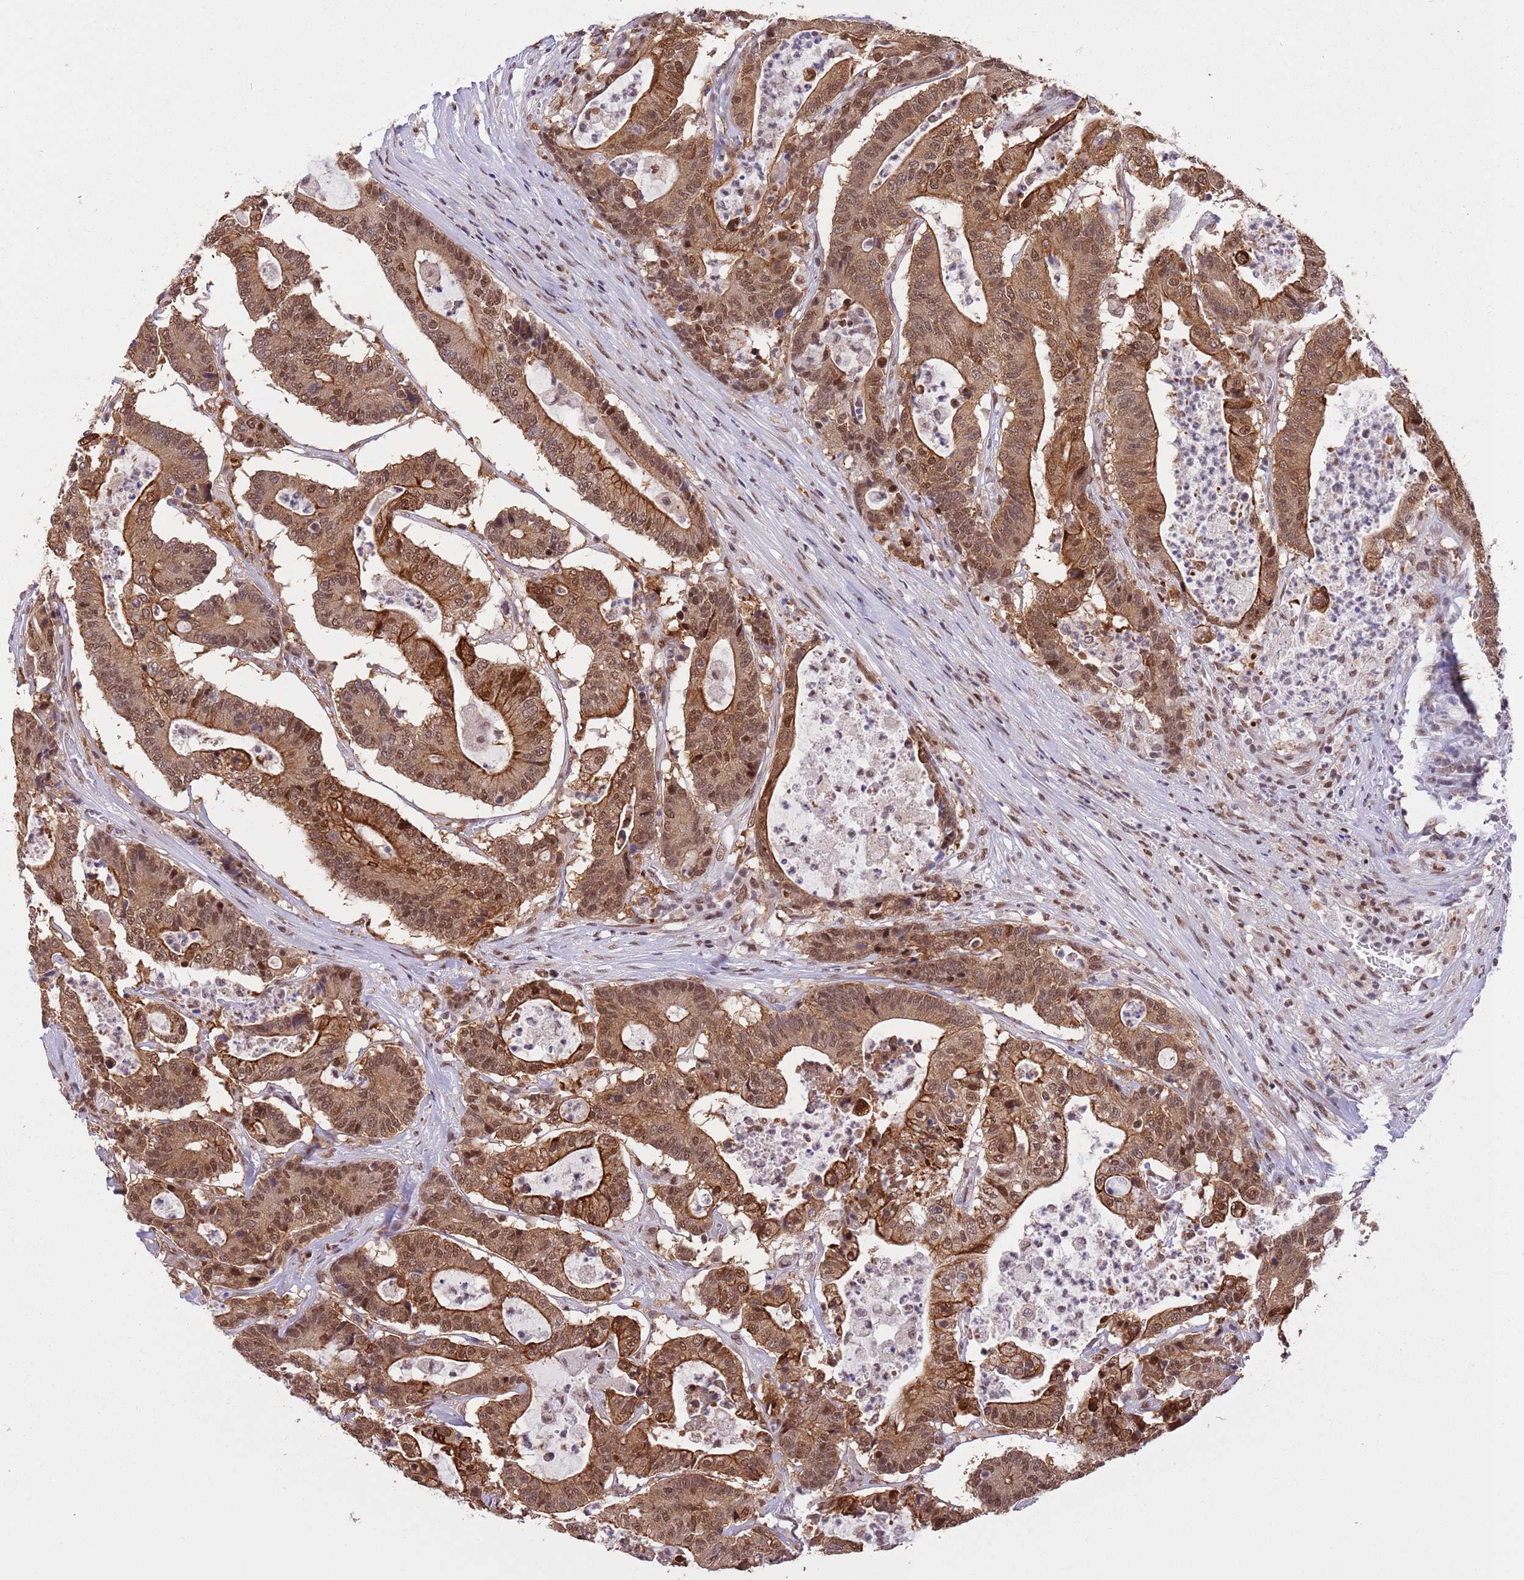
{"staining": {"intensity": "moderate", "quantity": ">75%", "location": "cytoplasmic/membranous,nuclear"}, "tissue": "colorectal cancer", "cell_type": "Tumor cells", "image_type": "cancer", "snomed": [{"axis": "morphology", "description": "Adenocarcinoma, NOS"}, {"axis": "topography", "description": "Colon"}], "caption": "A high-resolution image shows immunohistochemistry (IHC) staining of colorectal cancer (adenocarcinoma), which shows moderate cytoplasmic/membranous and nuclear expression in approximately >75% of tumor cells. (brown staining indicates protein expression, while blue staining denotes nuclei).", "gene": "TRIM32", "patient": {"sex": "female", "age": 84}}